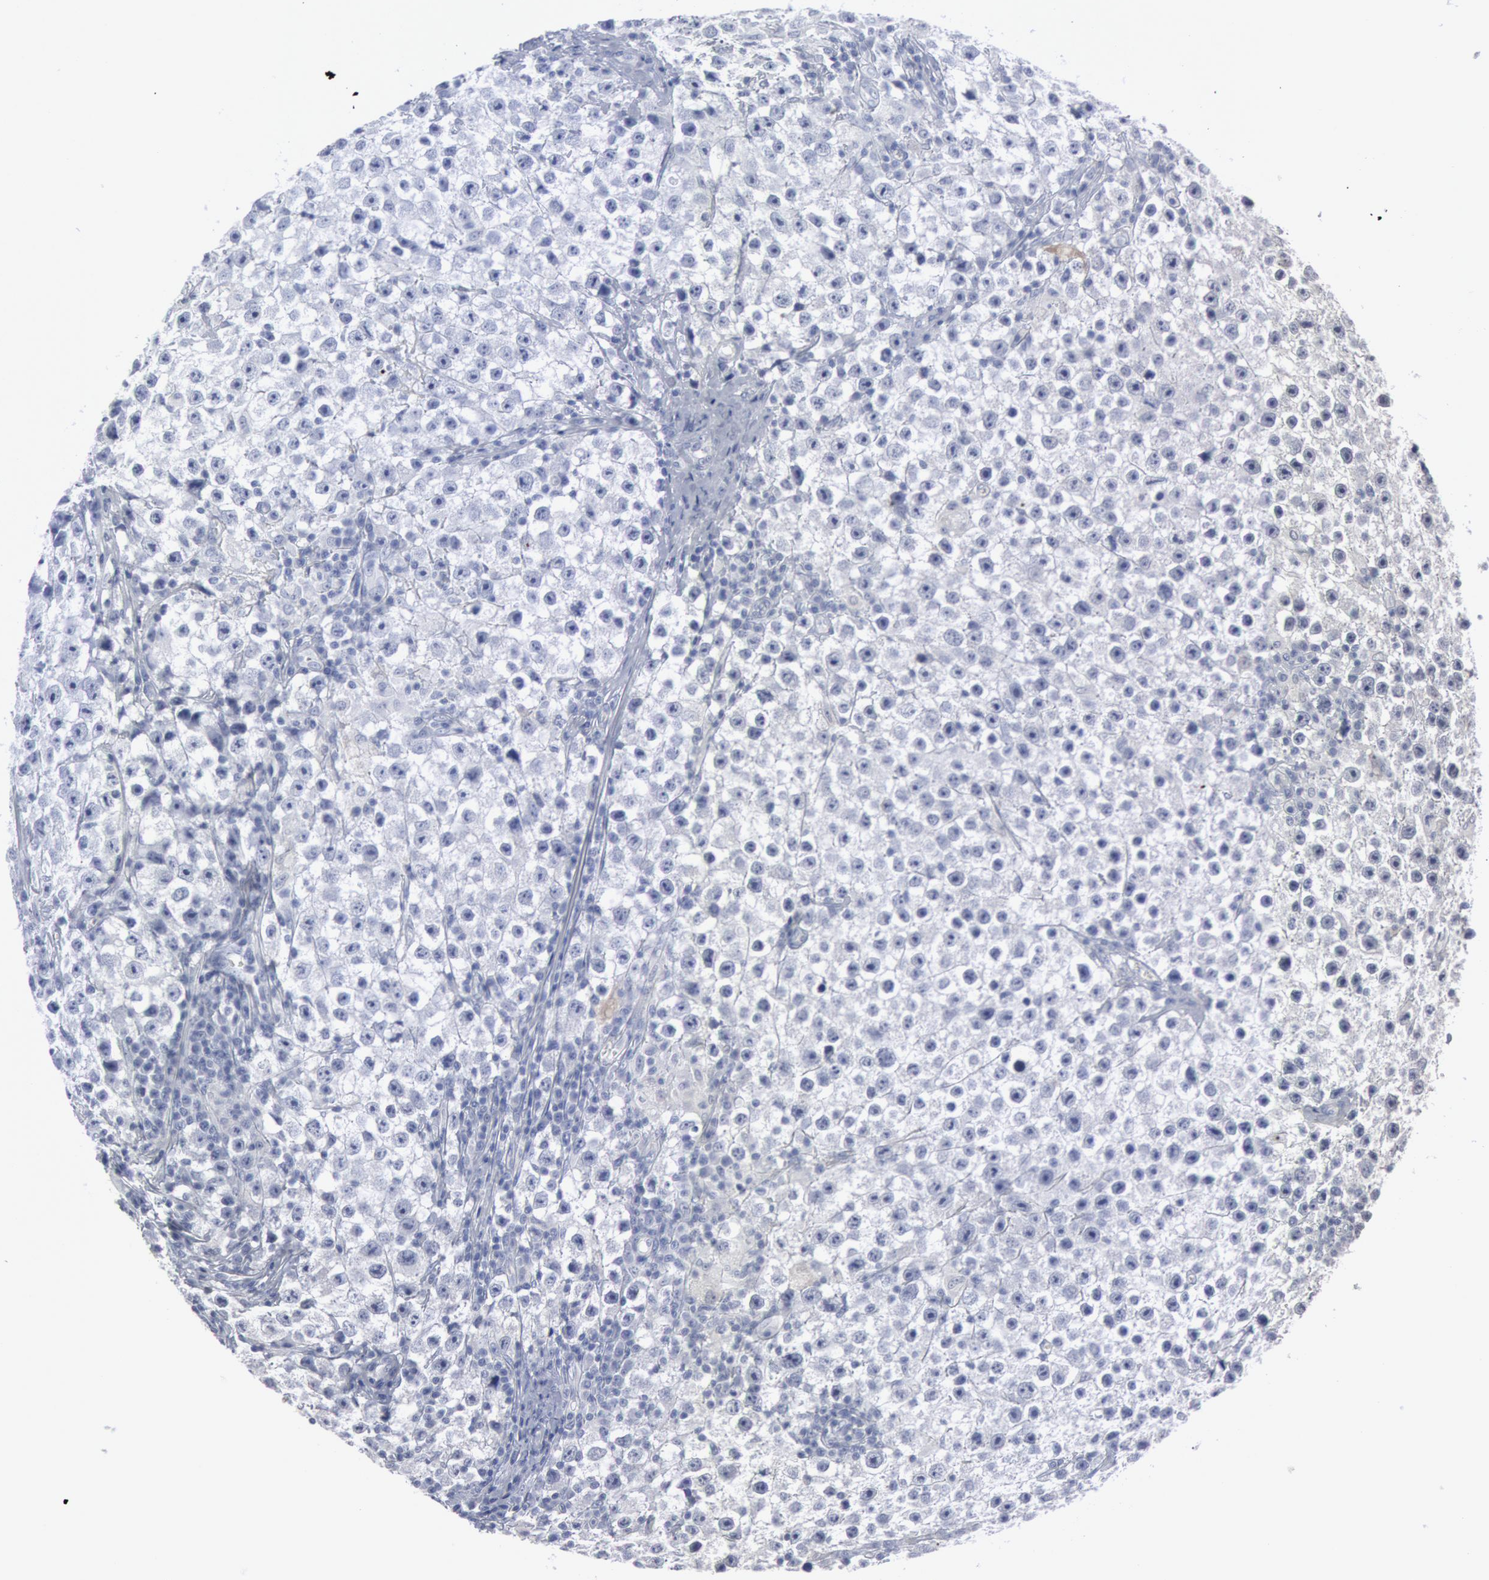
{"staining": {"intensity": "negative", "quantity": "none", "location": "none"}, "tissue": "testis cancer", "cell_type": "Tumor cells", "image_type": "cancer", "snomed": [{"axis": "morphology", "description": "Seminoma, NOS"}, {"axis": "topography", "description": "Testis"}], "caption": "Tumor cells show no significant expression in testis cancer (seminoma).", "gene": "DMC1", "patient": {"sex": "male", "age": 35}}